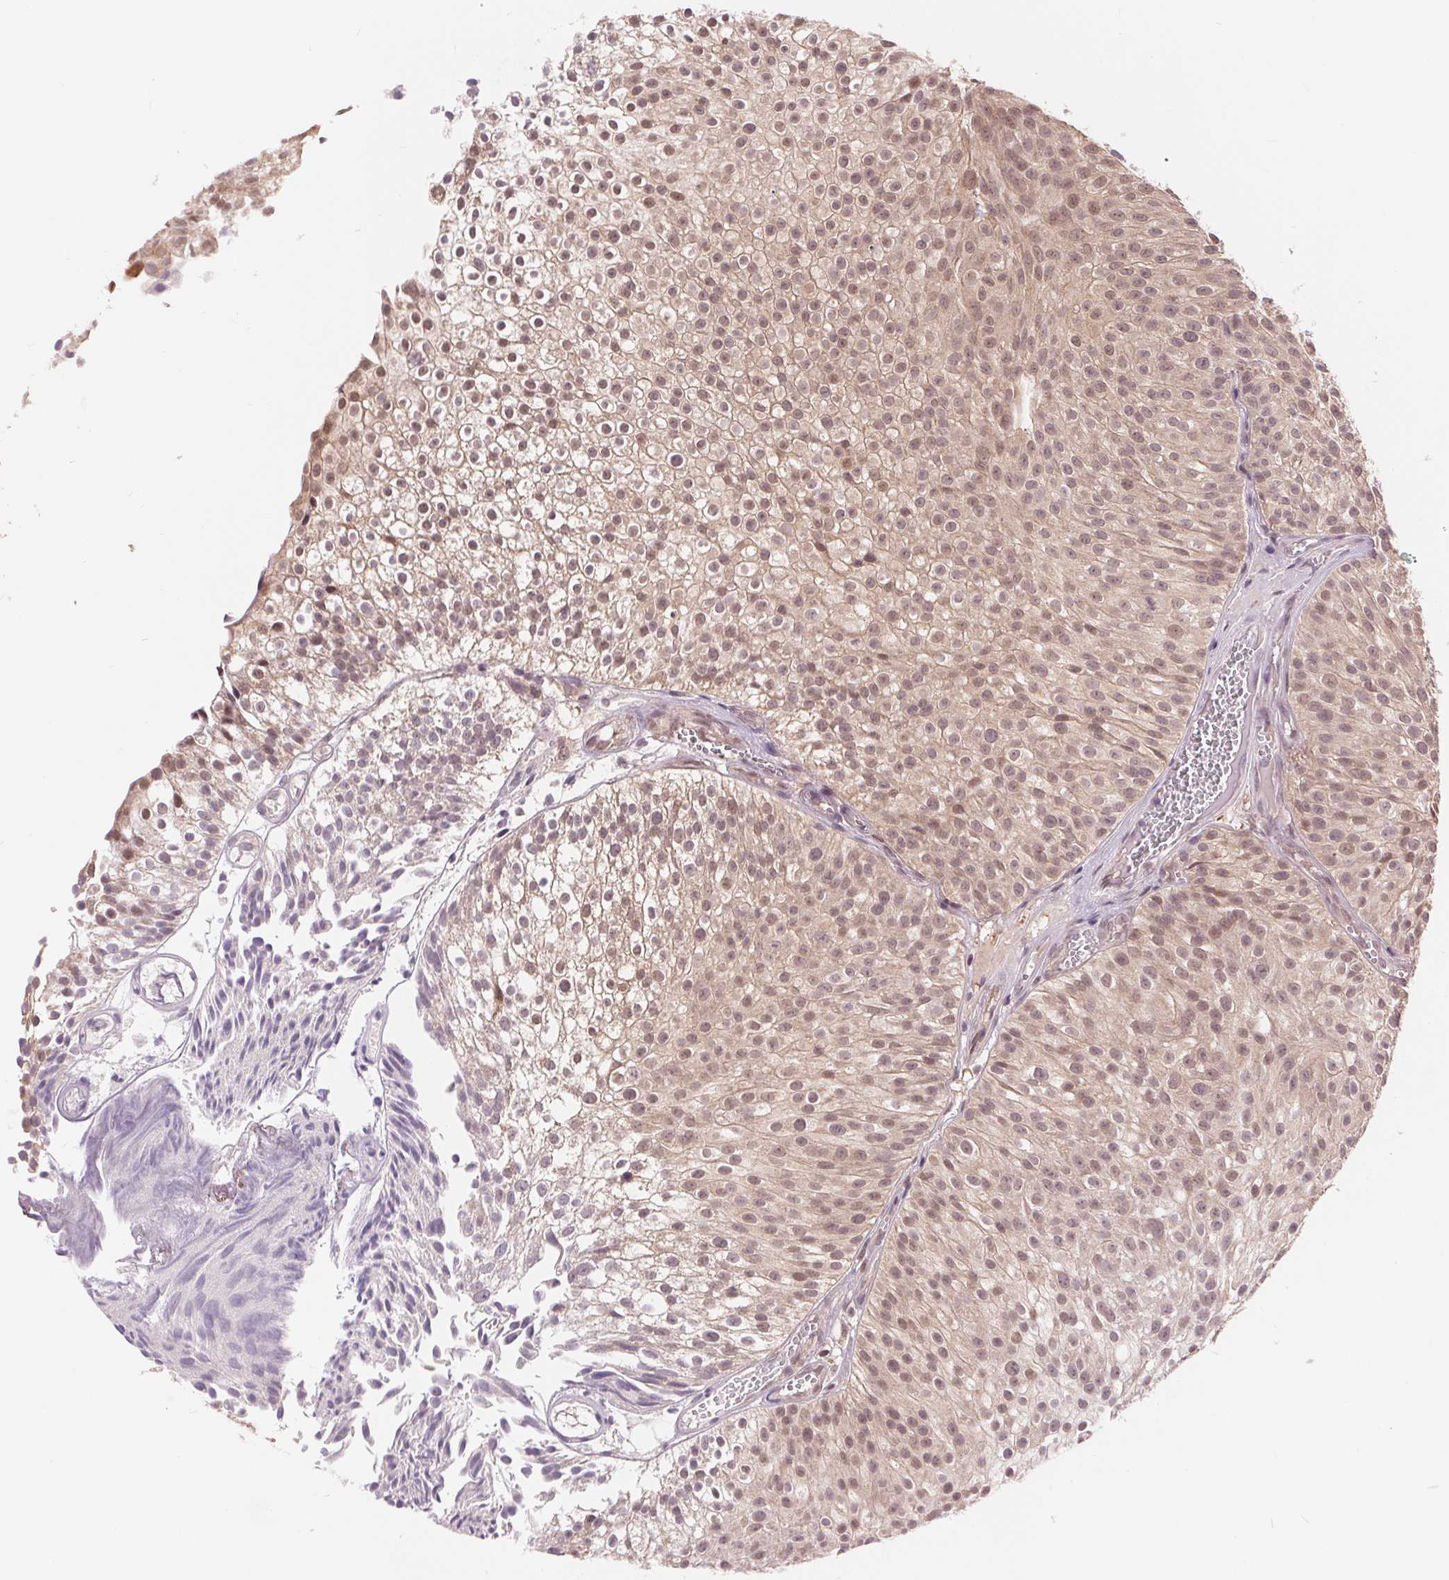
{"staining": {"intensity": "weak", "quantity": ">75%", "location": "cytoplasmic/membranous,nuclear"}, "tissue": "urothelial cancer", "cell_type": "Tumor cells", "image_type": "cancer", "snomed": [{"axis": "morphology", "description": "Urothelial carcinoma, Low grade"}, {"axis": "topography", "description": "Urinary bladder"}], "caption": "Protein staining of urothelial cancer tissue reveals weak cytoplasmic/membranous and nuclear positivity in about >75% of tumor cells.", "gene": "TMEM273", "patient": {"sex": "male", "age": 70}}